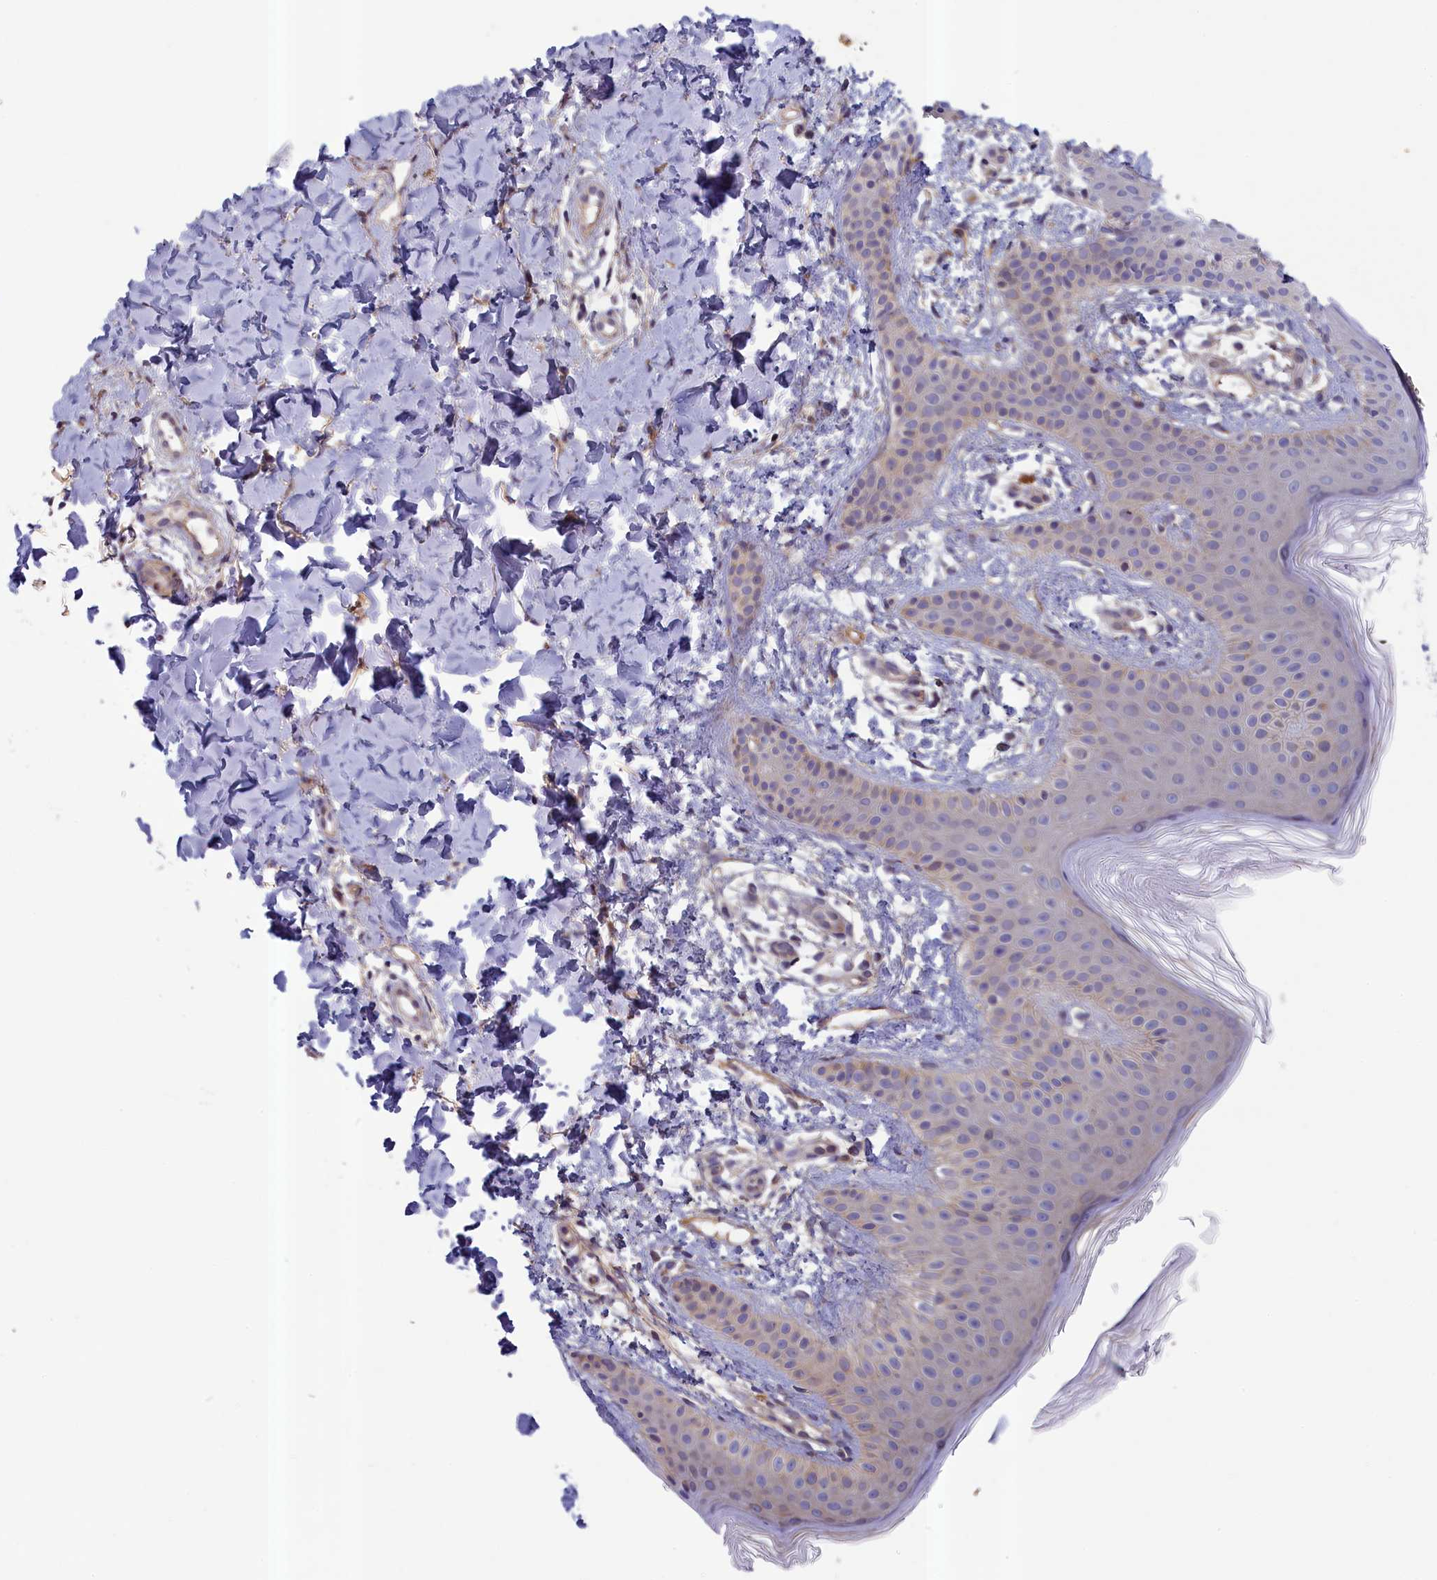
{"staining": {"intensity": "negative", "quantity": "none", "location": "none"}, "tissue": "skin", "cell_type": "Fibroblasts", "image_type": "normal", "snomed": [{"axis": "morphology", "description": "Normal tissue, NOS"}, {"axis": "topography", "description": "Skin"}], "caption": "High magnification brightfield microscopy of benign skin stained with DAB (brown) and counterstained with hematoxylin (blue): fibroblasts show no significant expression. (Immunohistochemistry (ihc), brightfield microscopy, high magnification).", "gene": "NUBP1", "patient": {"sex": "male", "age": 36}}